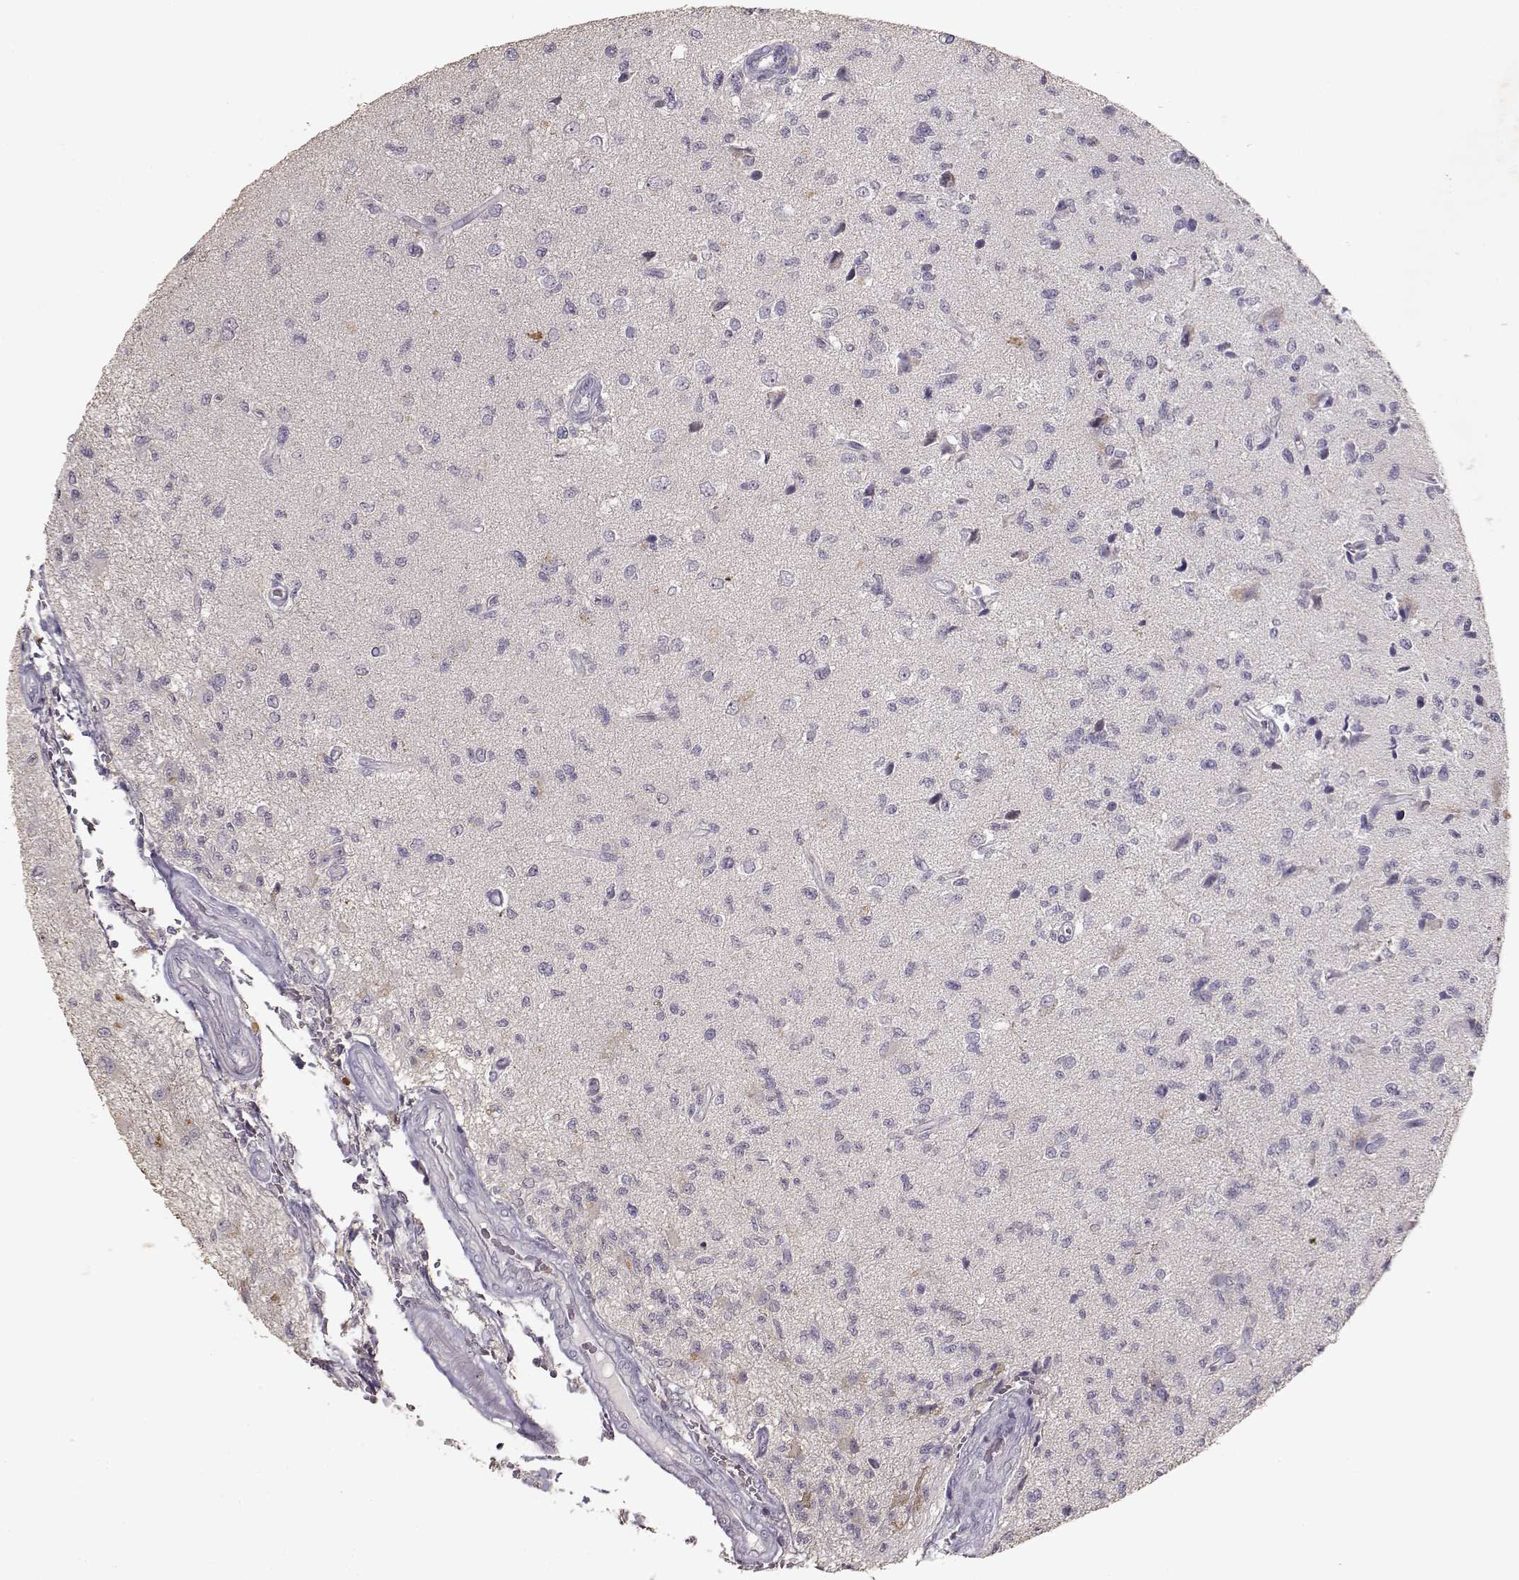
{"staining": {"intensity": "negative", "quantity": "none", "location": "none"}, "tissue": "glioma", "cell_type": "Tumor cells", "image_type": "cancer", "snomed": [{"axis": "morphology", "description": "Glioma, malignant, High grade"}, {"axis": "topography", "description": "Brain"}], "caption": "This micrograph is of malignant glioma (high-grade) stained with IHC to label a protein in brown with the nuclei are counter-stained blue. There is no staining in tumor cells.", "gene": "UROC1", "patient": {"sex": "male", "age": 56}}